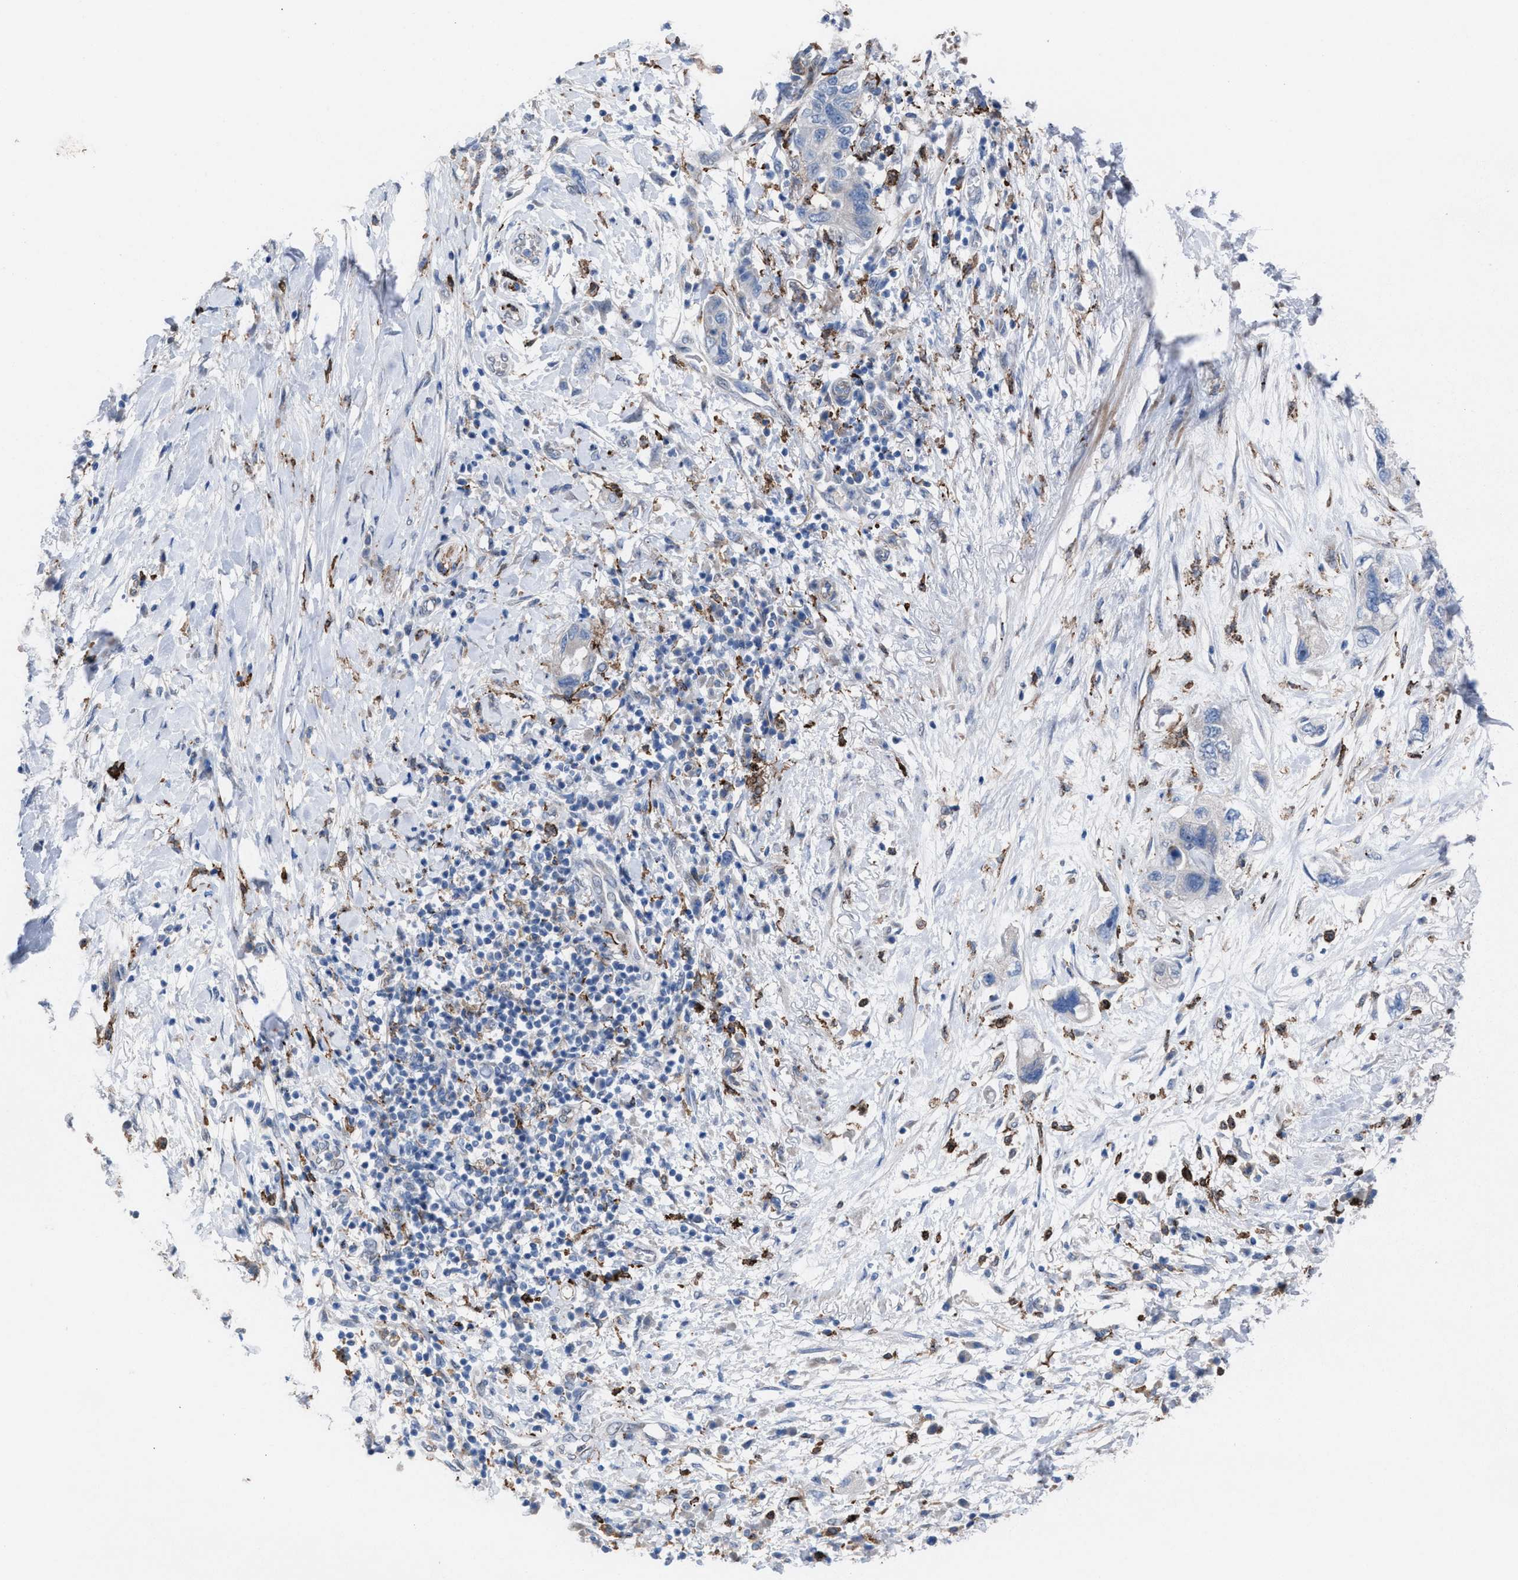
{"staining": {"intensity": "negative", "quantity": "none", "location": "none"}, "tissue": "pancreatic cancer", "cell_type": "Tumor cells", "image_type": "cancer", "snomed": [{"axis": "morphology", "description": "Adenocarcinoma, NOS"}, {"axis": "topography", "description": "Pancreas"}], "caption": "The photomicrograph reveals no staining of tumor cells in pancreatic cancer.", "gene": "SLC47A1", "patient": {"sex": "female", "age": 73}}